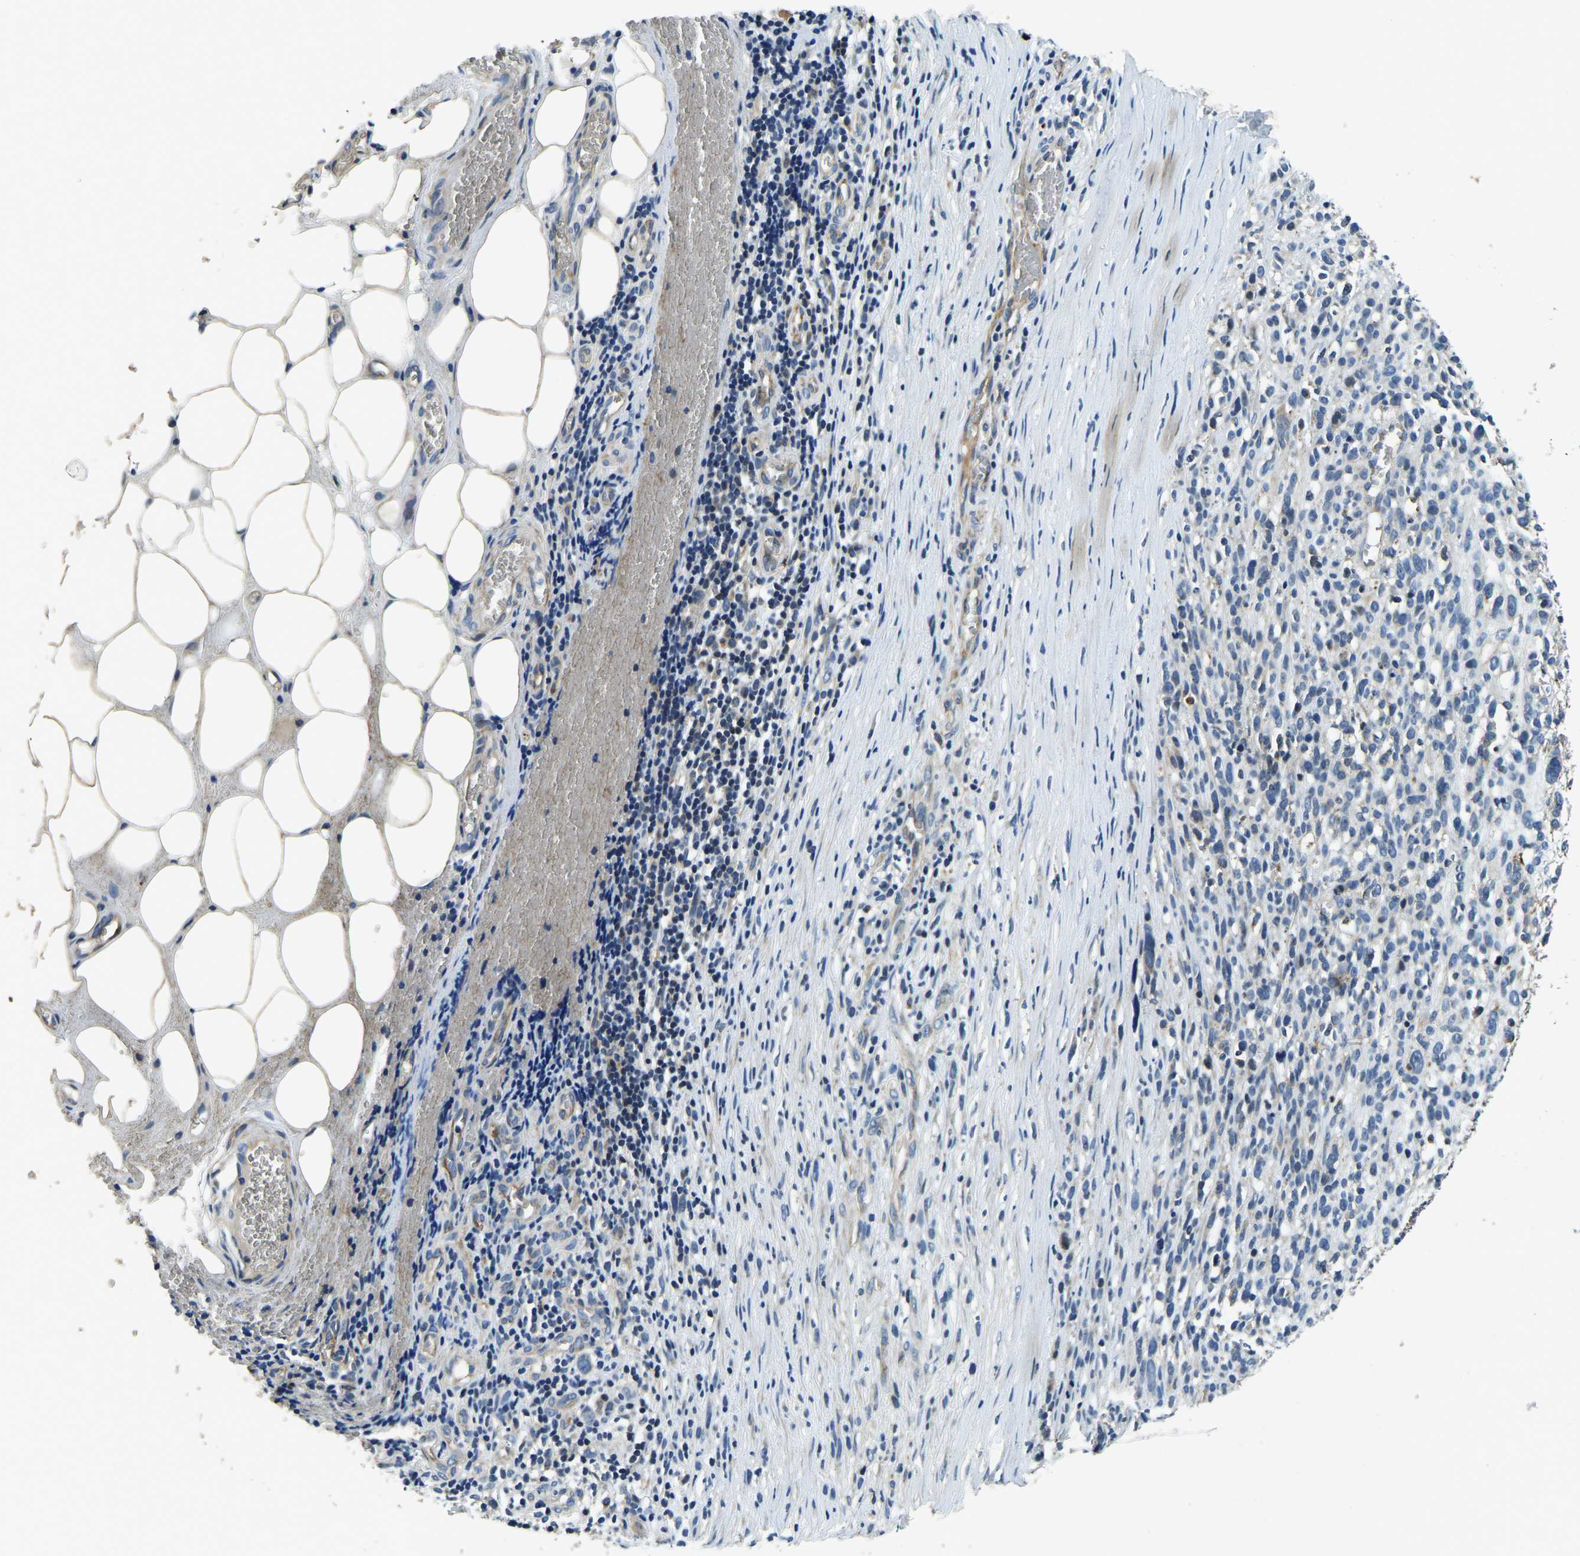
{"staining": {"intensity": "negative", "quantity": "none", "location": "none"}, "tissue": "melanoma", "cell_type": "Tumor cells", "image_type": "cancer", "snomed": [{"axis": "morphology", "description": "Malignant melanoma, NOS"}, {"axis": "topography", "description": "Skin"}], "caption": "High magnification brightfield microscopy of malignant melanoma stained with DAB (brown) and counterstained with hematoxylin (blue): tumor cells show no significant positivity.", "gene": "RNF39", "patient": {"sex": "female", "age": 55}}